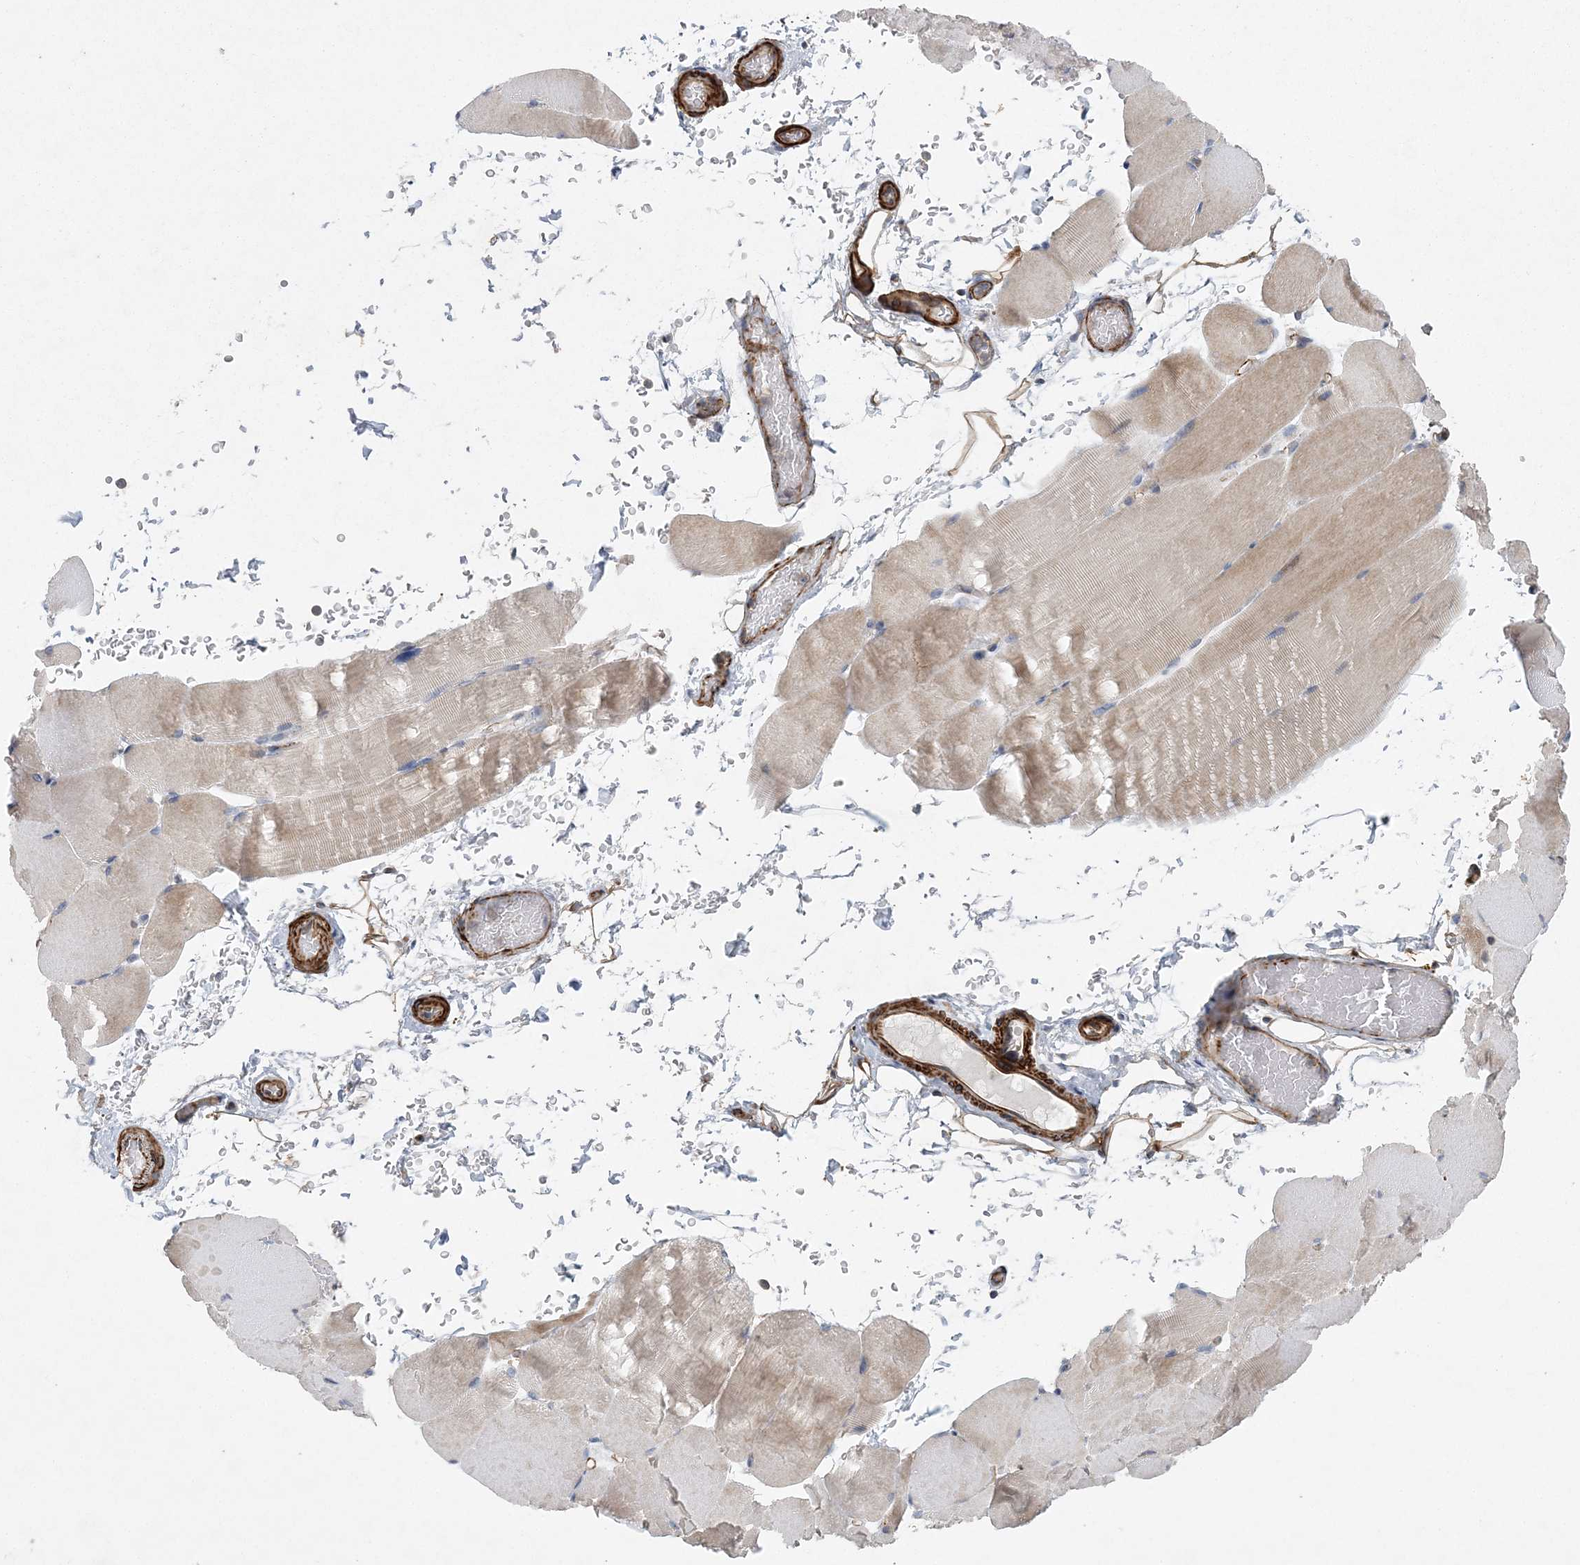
{"staining": {"intensity": "weak", "quantity": "<25%", "location": "cytoplasmic/membranous"}, "tissue": "skeletal muscle", "cell_type": "Myocytes", "image_type": "normal", "snomed": [{"axis": "morphology", "description": "Normal tissue, NOS"}, {"axis": "topography", "description": "Skeletal muscle"}, {"axis": "topography", "description": "Parathyroid gland"}], "caption": "DAB (3,3'-diaminobenzidine) immunohistochemical staining of unremarkable human skeletal muscle reveals no significant expression in myocytes.", "gene": "ARSJ", "patient": {"sex": "female", "age": 37}}